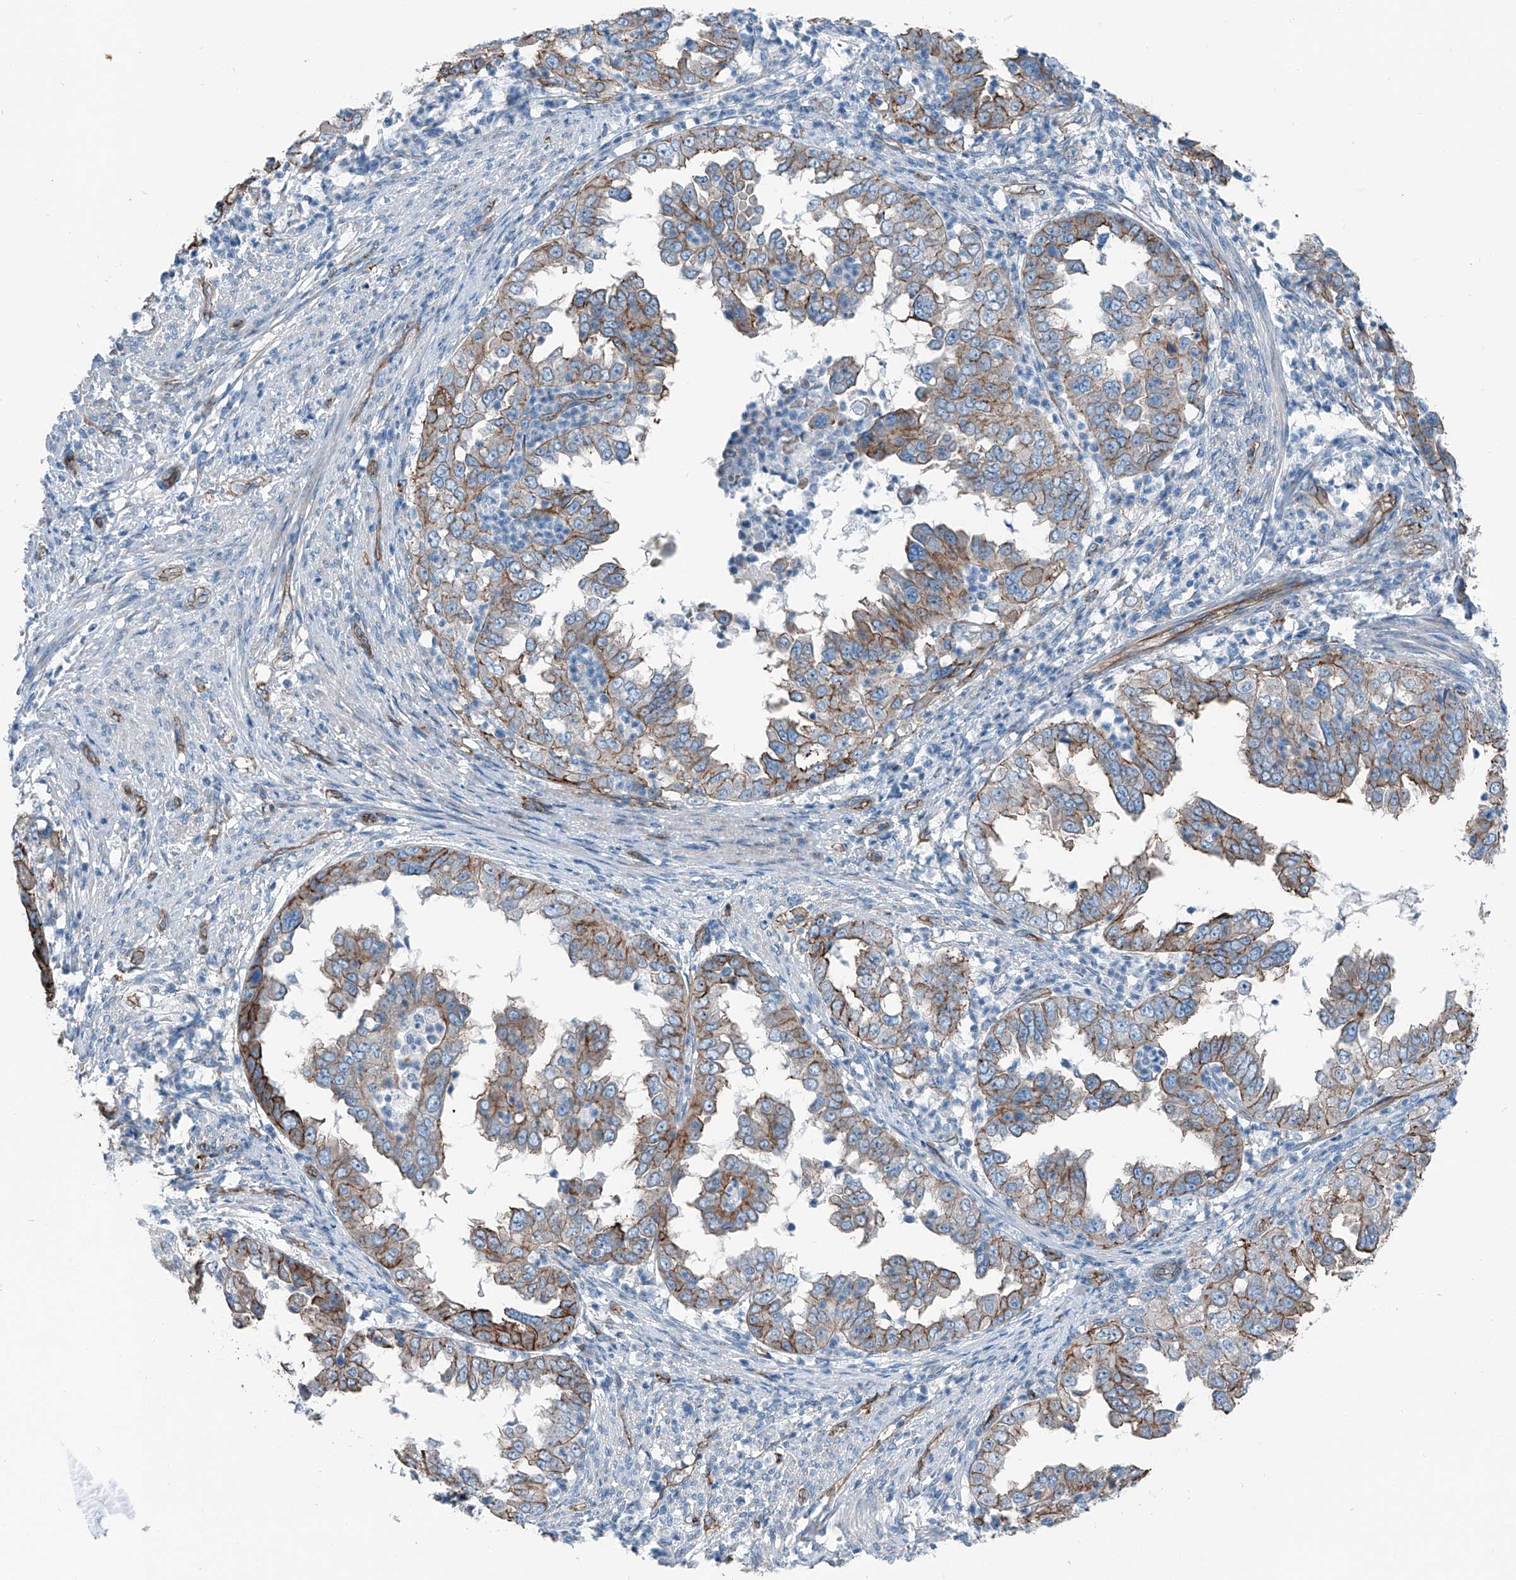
{"staining": {"intensity": "moderate", "quantity": "25%-75%", "location": "cytoplasmic/membranous"}, "tissue": "endometrial cancer", "cell_type": "Tumor cells", "image_type": "cancer", "snomed": [{"axis": "morphology", "description": "Adenocarcinoma, NOS"}, {"axis": "topography", "description": "Endometrium"}], "caption": "Brown immunohistochemical staining in endometrial cancer (adenocarcinoma) reveals moderate cytoplasmic/membranous positivity in about 25%-75% of tumor cells.", "gene": "THEMIS2", "patient": {"sex": "female", "age": 85}}